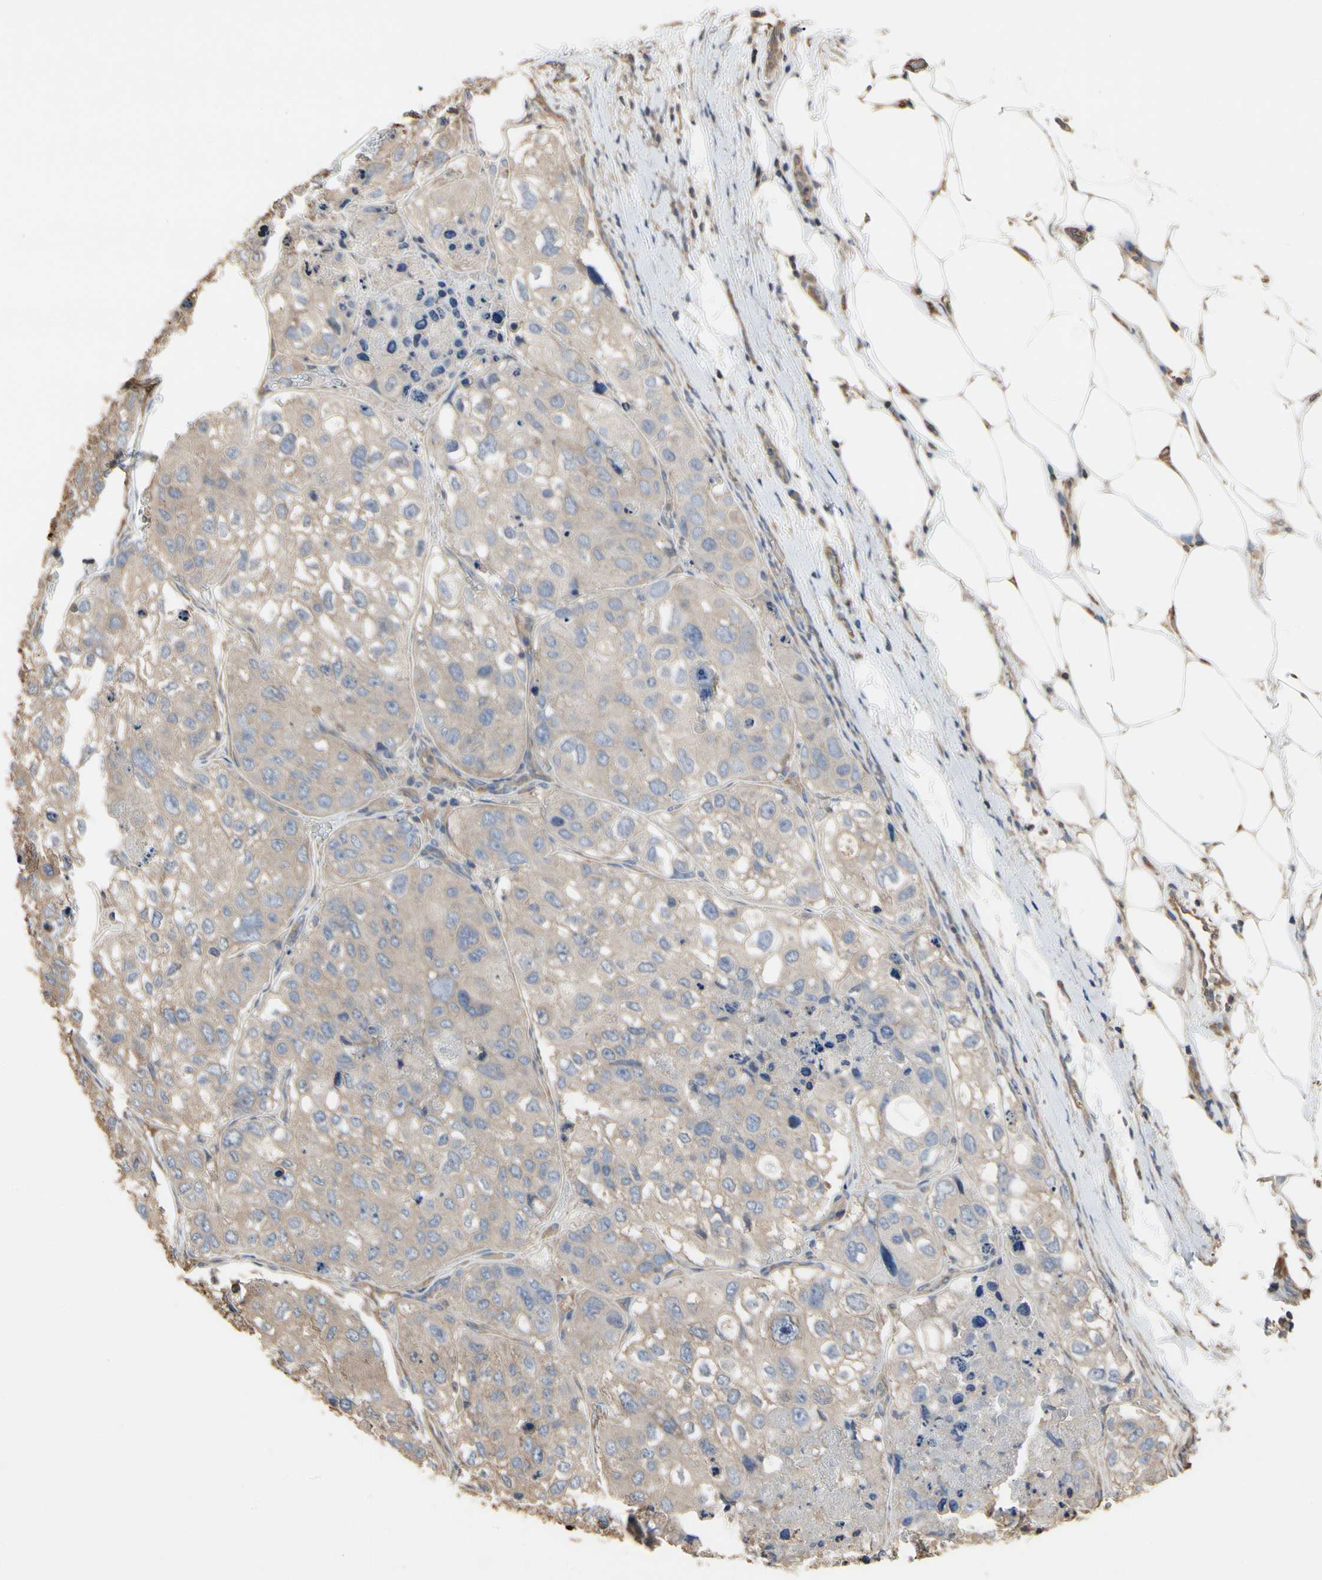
{"staining": {"intensity": "weak", "quantity": ">75%", "location": "cytoplasmic/membranous"}, "tissue": "urothelial cancer", "cell_type": "Tumor cells", "image_type": "cancer", "snomed": [{"axis": "morphology", "description": "Urothelial carcinoma, High grade"}, {"axis": "topography", "description": "Lymph node"}, {"axis": "topography", "description": "Urinary bladder"}], "caption": "Urothelial cancer stained with a brown dye displays weak cytoplasmic/membranous positive positivity in approximately >75% of tumor cells.", "gene": "PDZK1", "patient": {"sex": "male", "age": 51}}